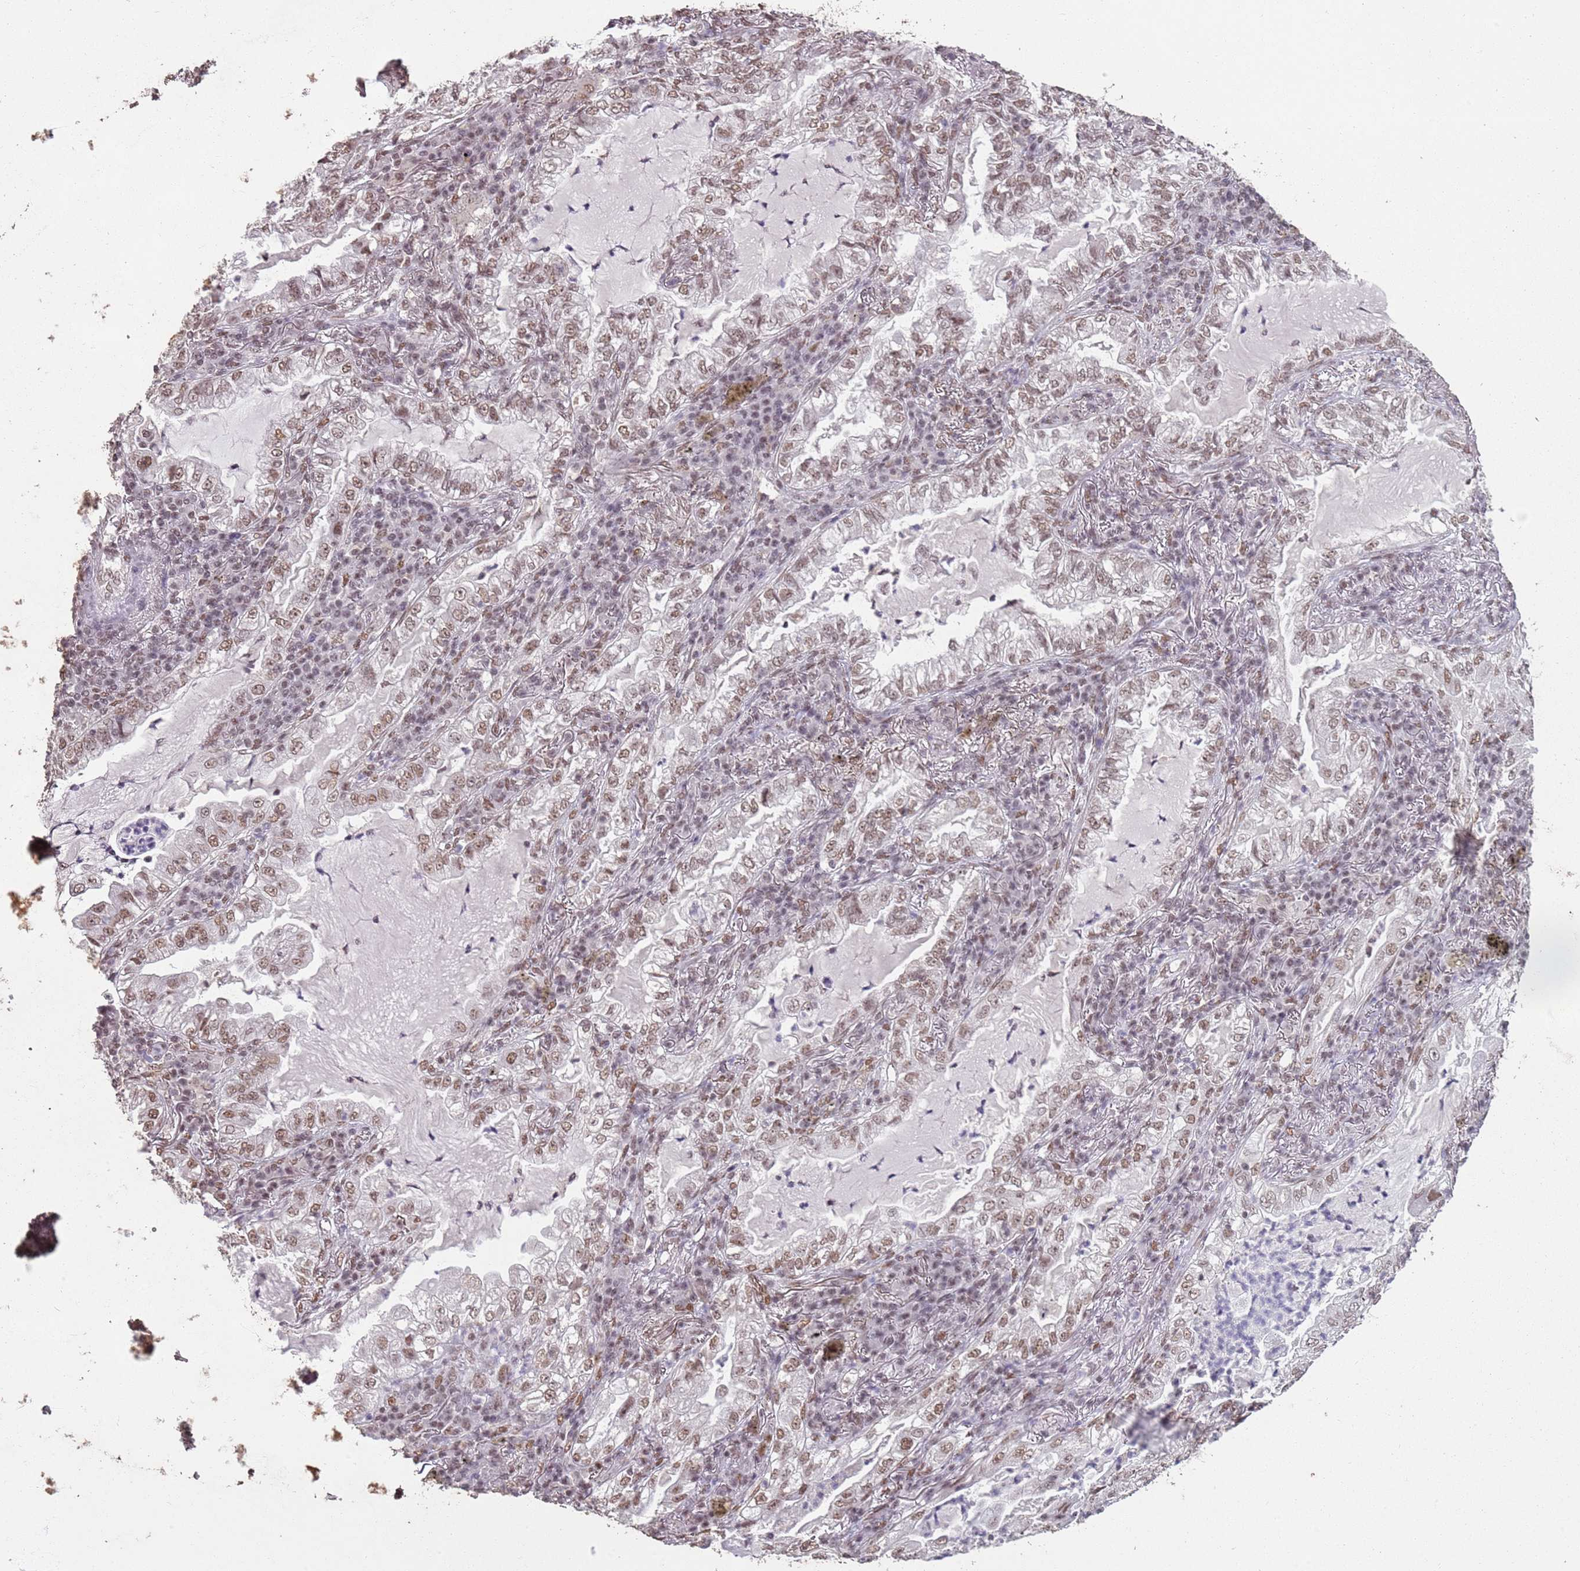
{"staining": {"intensity": "moderate", "quantity": ">75%", "location": "nuclear"}, "tissue": "lung cancer", "cell_type": "Tumor cells", "image_type": "cancer", "snomed": [{"axis": "morphology", "description": "Adenocarcinoma, NOS"}, {"axis": "topography", "description": "Lung"}], "caption": "IHC histopathology image of lung cancer (adenocarcinoma) stained for a protein (brown), which shows medium levels of moderate nuclear positivity in about >75% of tumor cells.", "gene": "ARL14EP", "patient": {"sex": "female", "age": 73}}